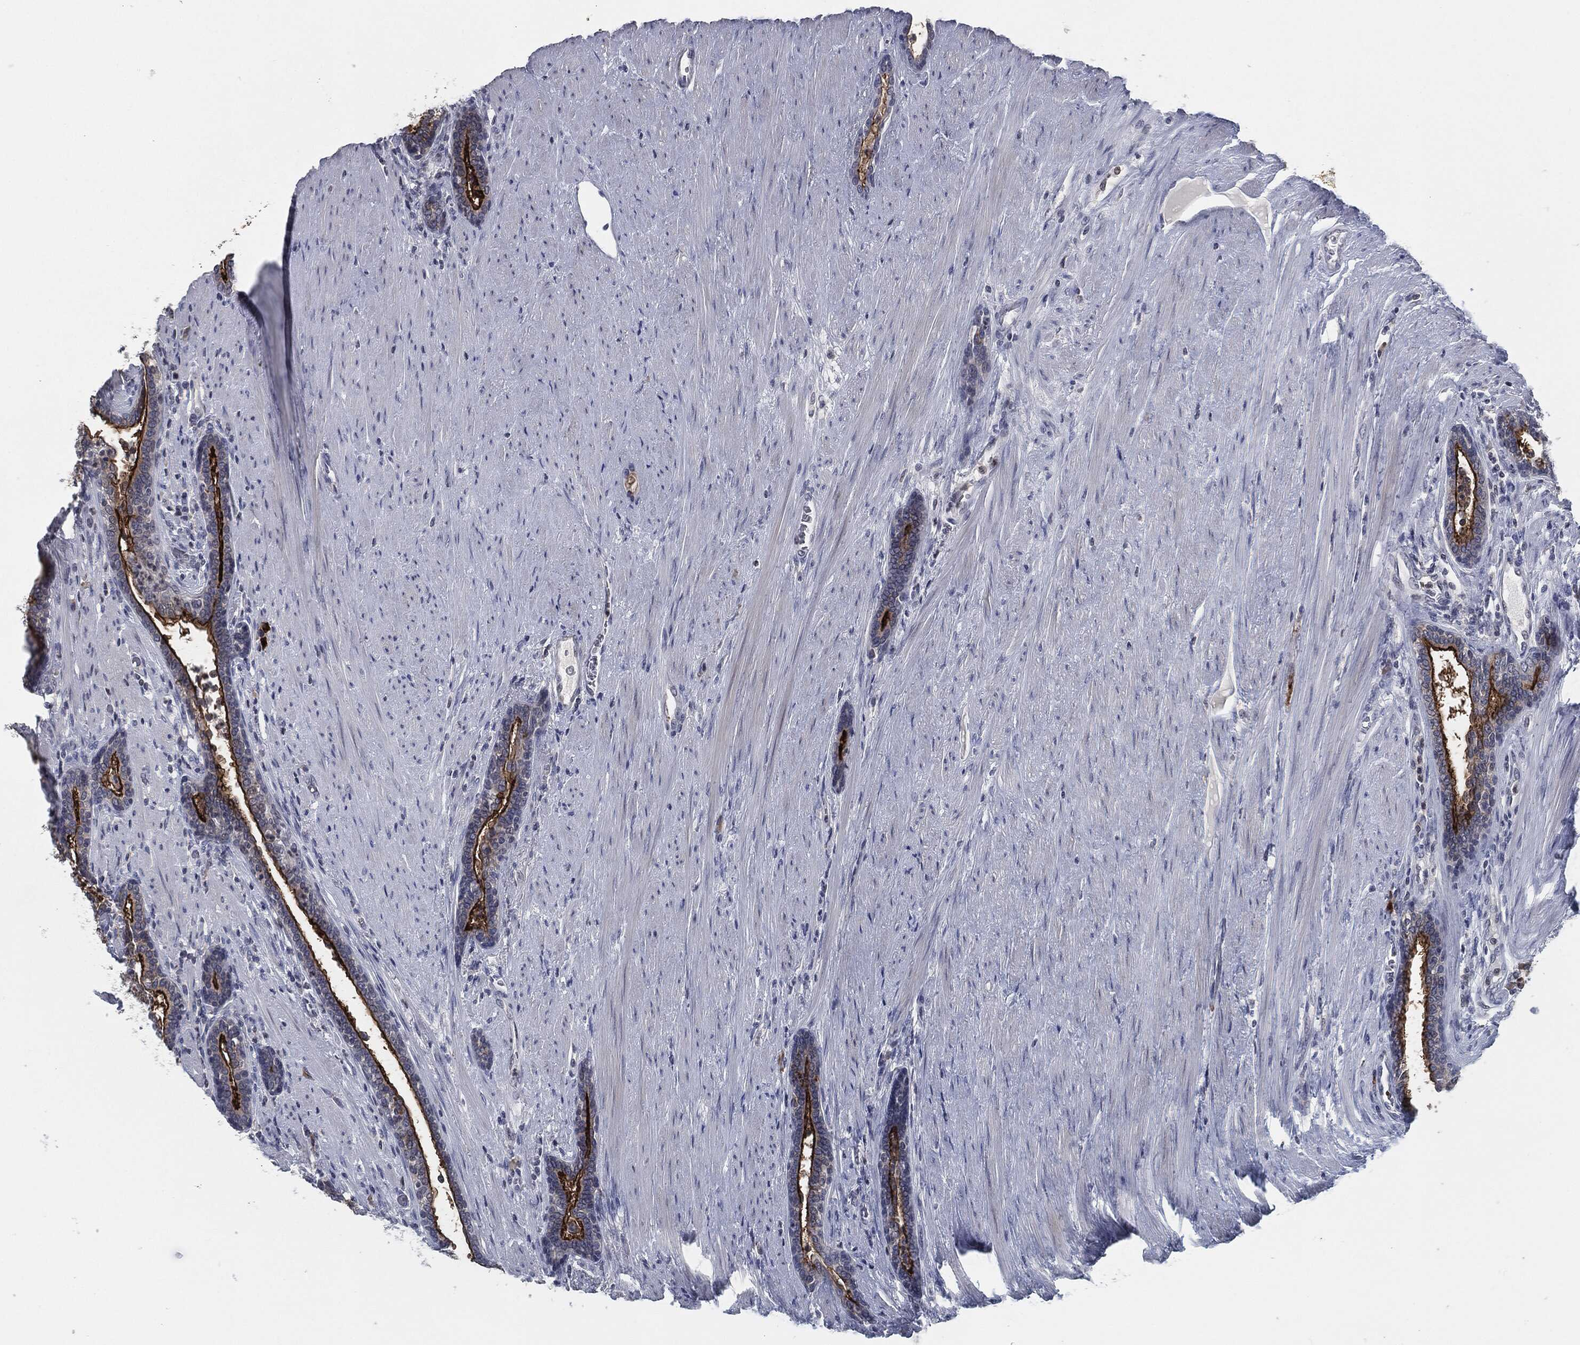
{"staining": {"intensity": "negative", "quantity": "none", "location": "none"}, "tissue": "prostate cancer", "cell_type": "Tumor cells", "image_type": "cancer", "snomed": [{"axis": "morphology", "description": "Adenocarcinoma, Low grade"}, {"axis": "topography", "description": "Prostate"}], "caption": "Immunohistochemical staining of prostate cancer (low-grade adenocarcinoma) displays no significant staining in tumor cells.", "gene": "PROM1", "patient": {"sex": "male", "age": 68}}